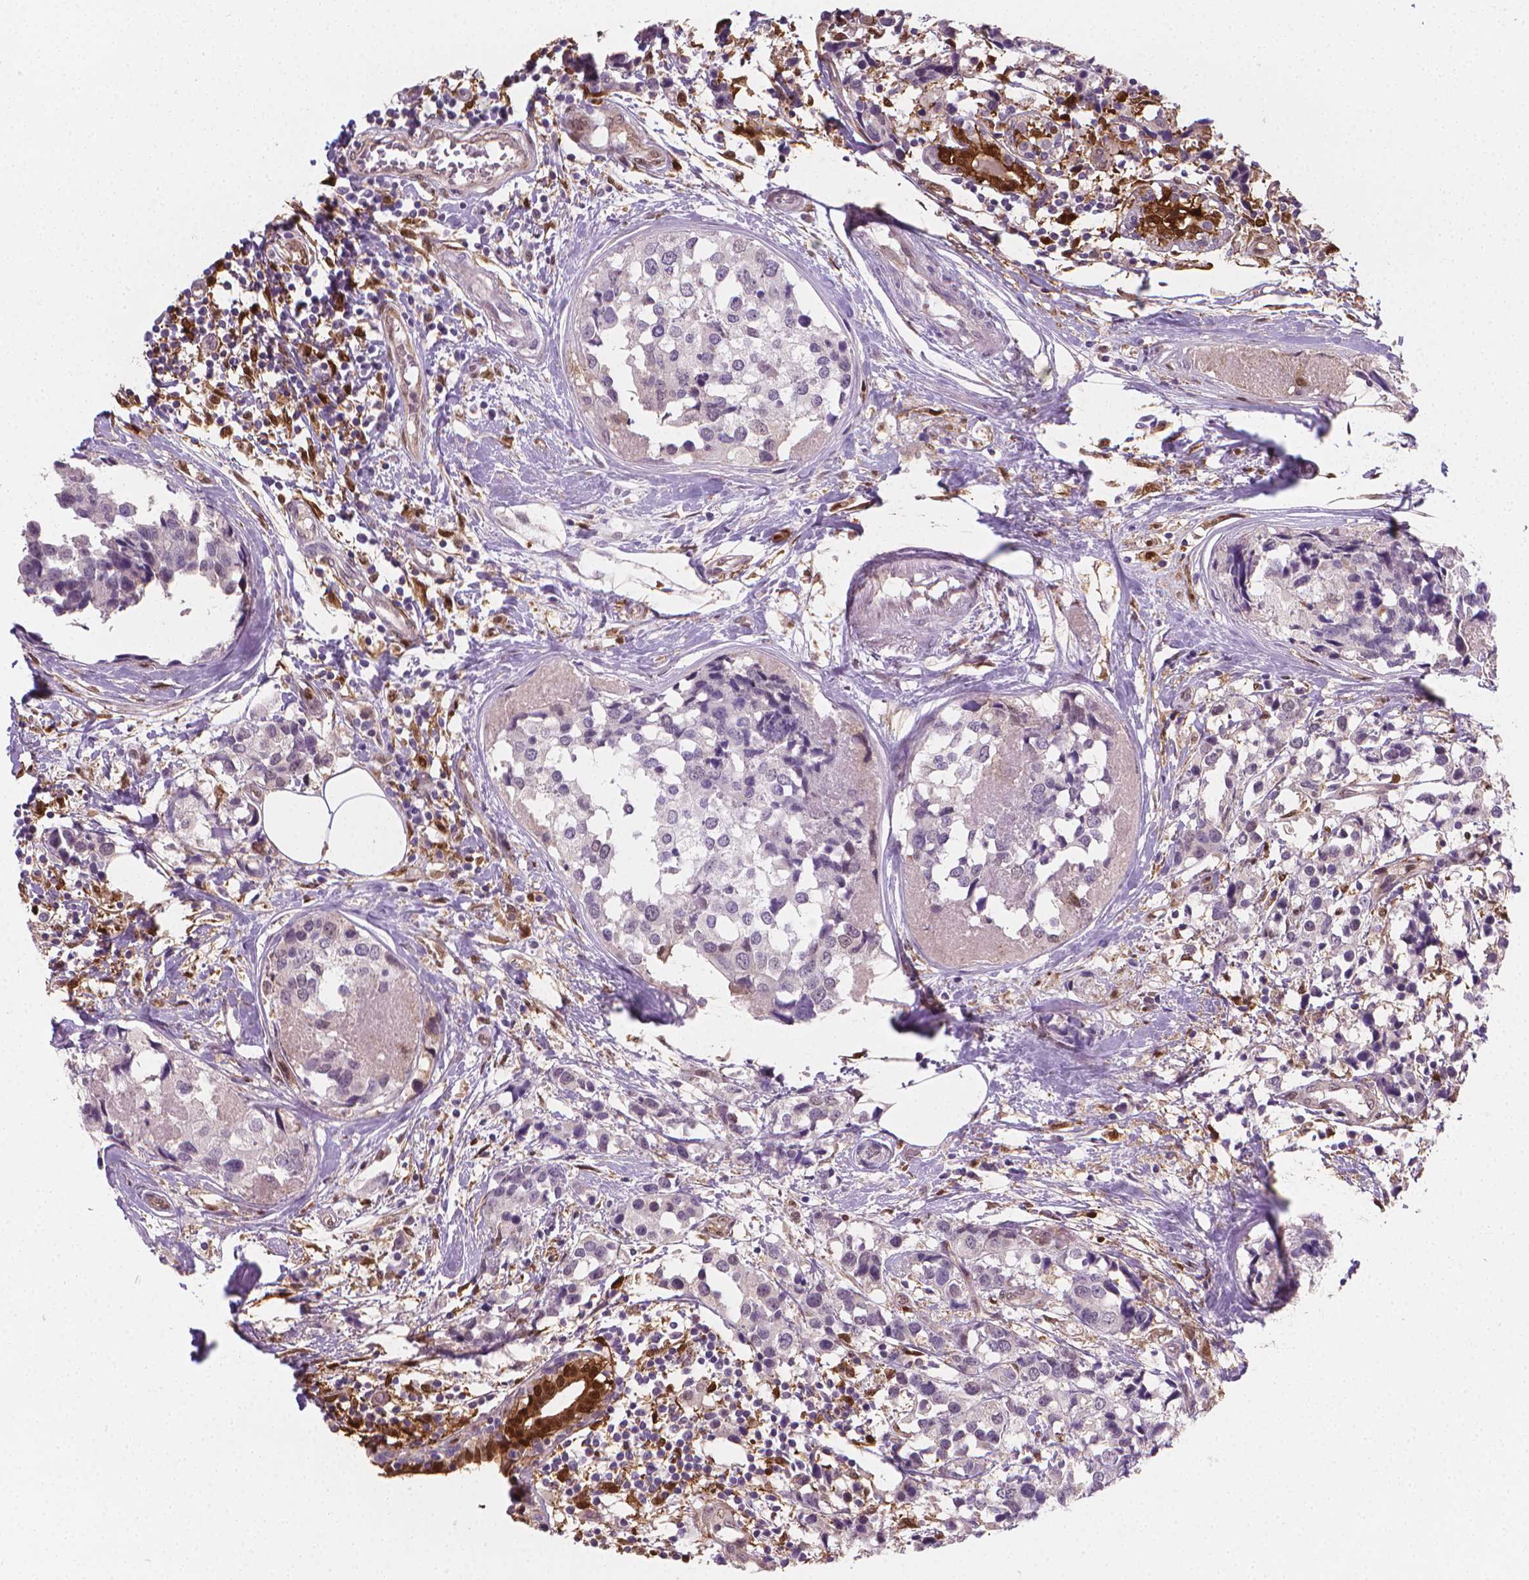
{"staining": {"intensity": "negative", "quantity": "none", "location": "none"}, "tissue": "breast cancer", "cell_type": "Tumor cells", "image_type": "cancer", "snomed": [{"axis": "morphology", "description": "Lobular carcinoma"}, {"axis": "topography", "description": "Breast"}], "caption": "Immunohistochemistry (IHC) micrograph of human breast cancer (lobular carcinoma) stained for a protein (brown), which displays no expression in tumor cells.", "gene": "TNFAIP2", "patient": {"sex": "female", "age": 59}}